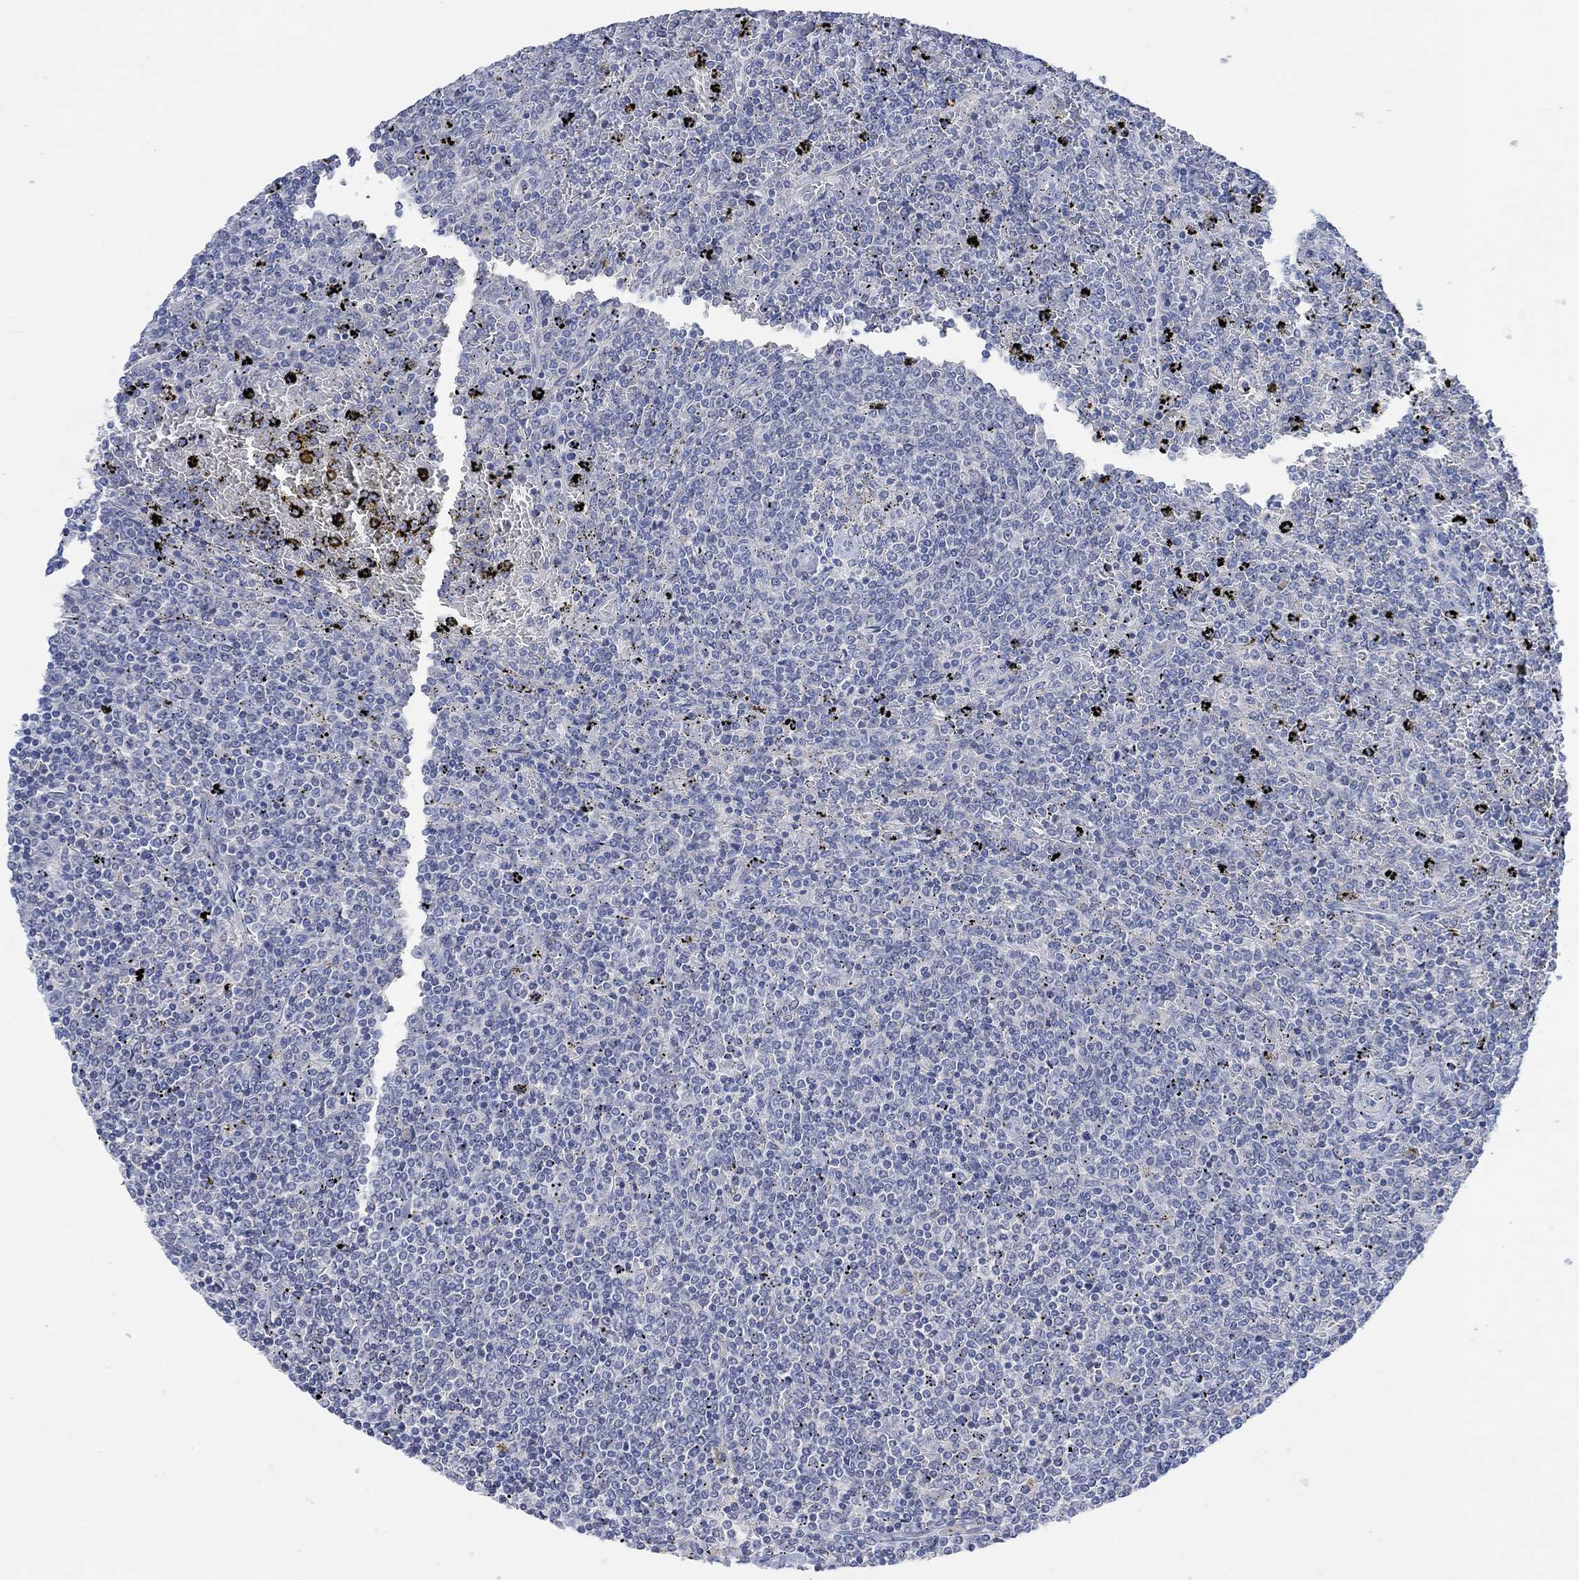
{"staining": {"intensity": "negative", "quantity": "none", "location": "none"}, "tissue": "lymphoma", "cell_type": "Tumor cells", "image_type": "cancer", "snomed": [{"axis": "morphology", "description": "Malignant lymphoma, non-Hodgkin's type, Low grade"}, {"axis": "topography", "description": "Spleen"}], "caption": "The immunohistochemistry micrograph has no significant positivity in tumor cells of low-grade malignant lymphoma, non-Hodgkin's type tissue. (DAB immunohistochemistry, high magnification).", "gene": "MSTN", "patient": {"sex": "female", "age": 77}}